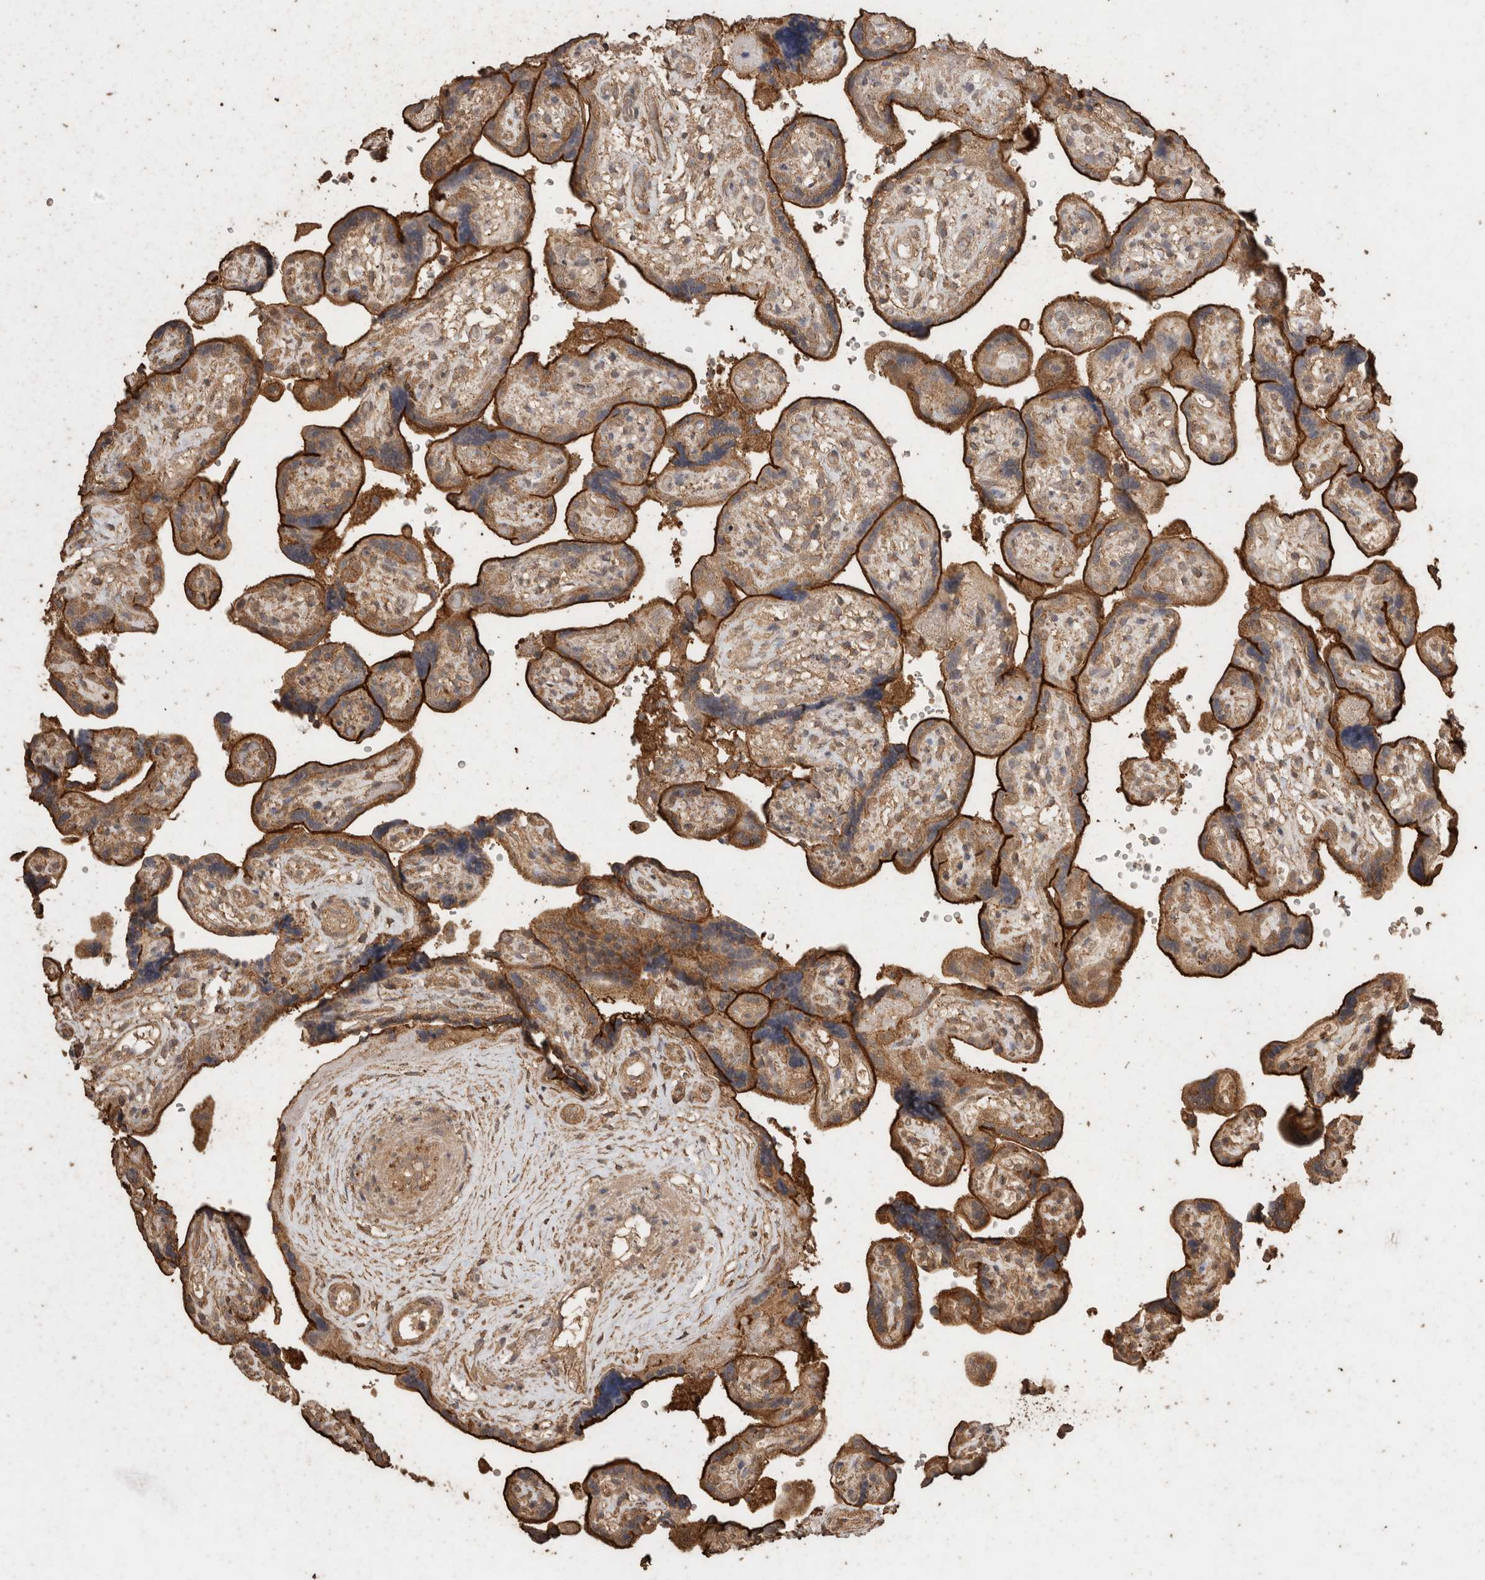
{"staining": {"intensity": "moderate", "quantity": ">75%", "location": "cytoplasmic/membranous"}, "tissue": "placenta", "cell_type": "Decidual cells", "image_type": "normal", "snomed": [{"axis": "morphology", "description": "Normal tissue, NOS"}, {"axis": "topography", "description": "Placenta"}], "caption": "Immunohistochemistry (DAB) staining of normal human placenta reveals moderate cytoplasmic/membranous protein positivity in about >75% of decidual cells. (DAB = brown stain, brightfield microscopy at high magnification).", "gene": "CX3CL1", "patient": {"sex": "female", "age": 30}}